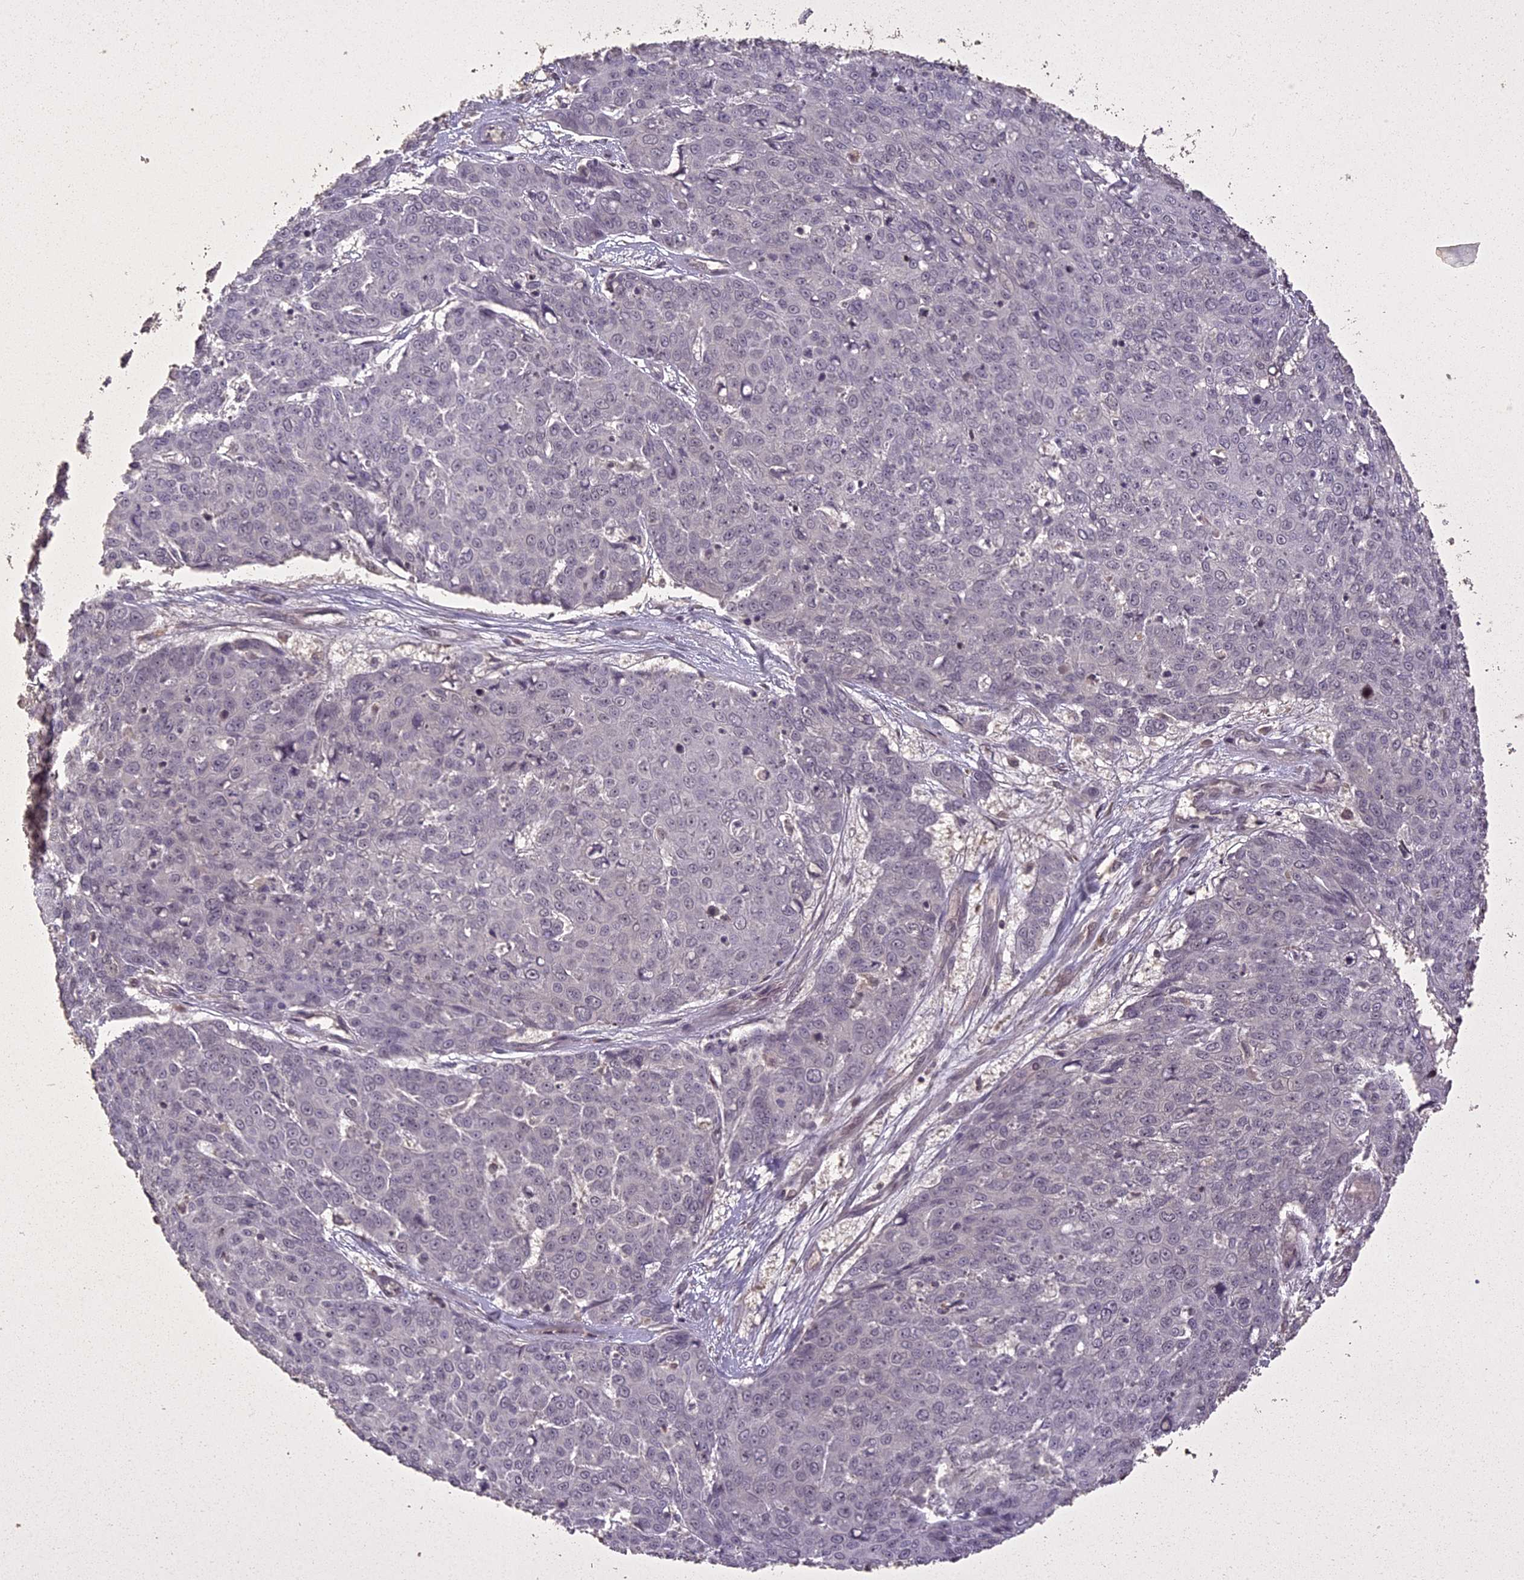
{"staining": {"intensity": "negative", "quantity": "none", "location": "none"}, "tissue": "skin cancer", "cell_type": "Tumor cells", "image_type": "cancer", "snomed": [{"axis": "morphology", "description": "Squamous cell carcinoma, NOS"}, {"axis": "topography", "description": "Skin"}], "caption": "This is a micrograph of IHC staining of squamous cell carcinoma (skin), which shows no positivity in tumor cells.", "gene": "LIN37", "patient": {"sex": "male", "age": 71}}